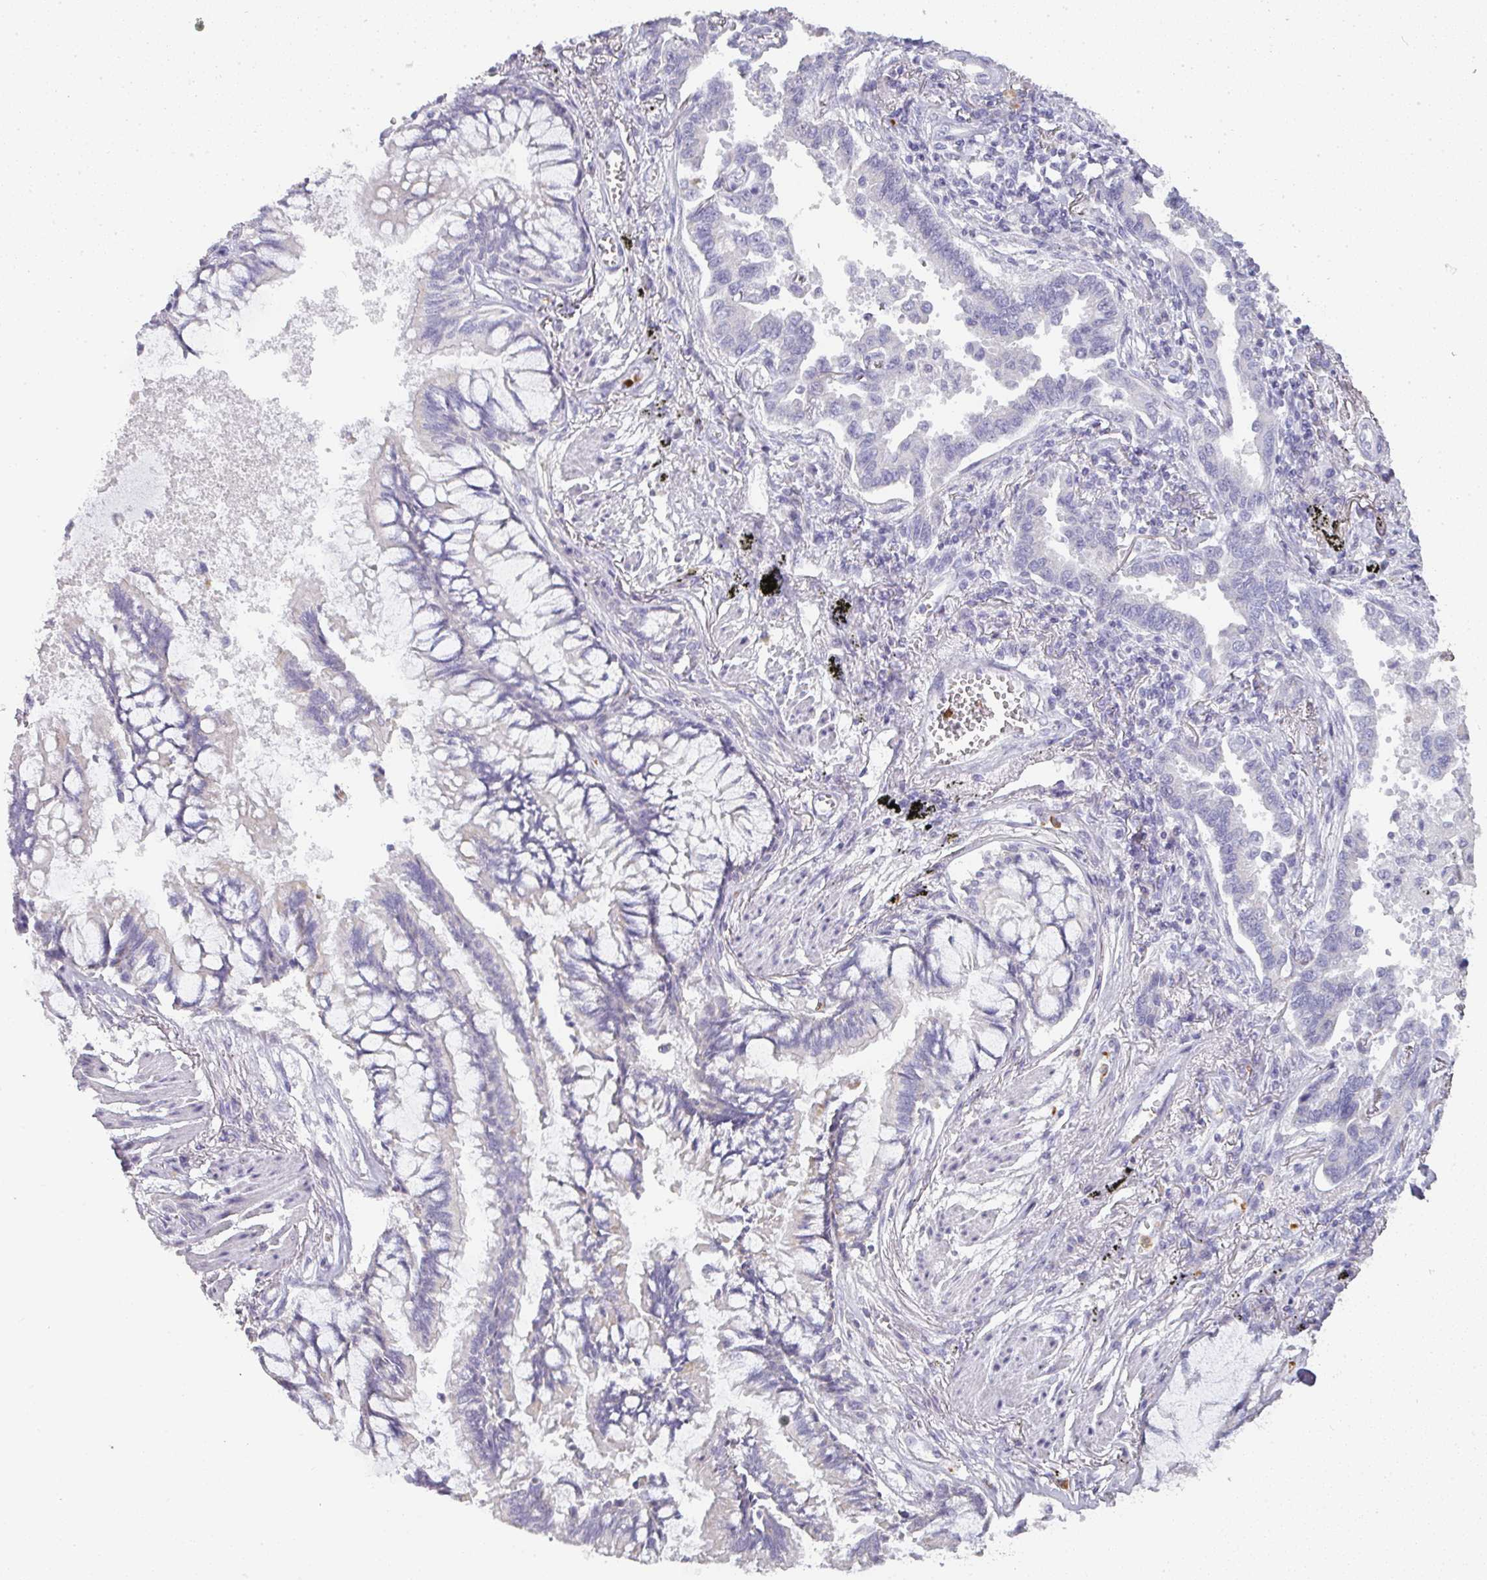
{"staining": {"intensity": "negative", "quantity": "none", "location": "none"}, "tissue": "lung cancer", "cell_type": "Tumor cells", "image_type": "cancer", "snomed": [{"axis": "morphology", "description": "Adenocarcinoma, NOS"}, {"axis": "topography", "description": "Lung"}], "caption": "A photomicrograph of human adenocarcinoma (lung) is negative for staining in tumor cells.", "gene": "CAMP", "patient": {"sex": "male", "age": 67}}